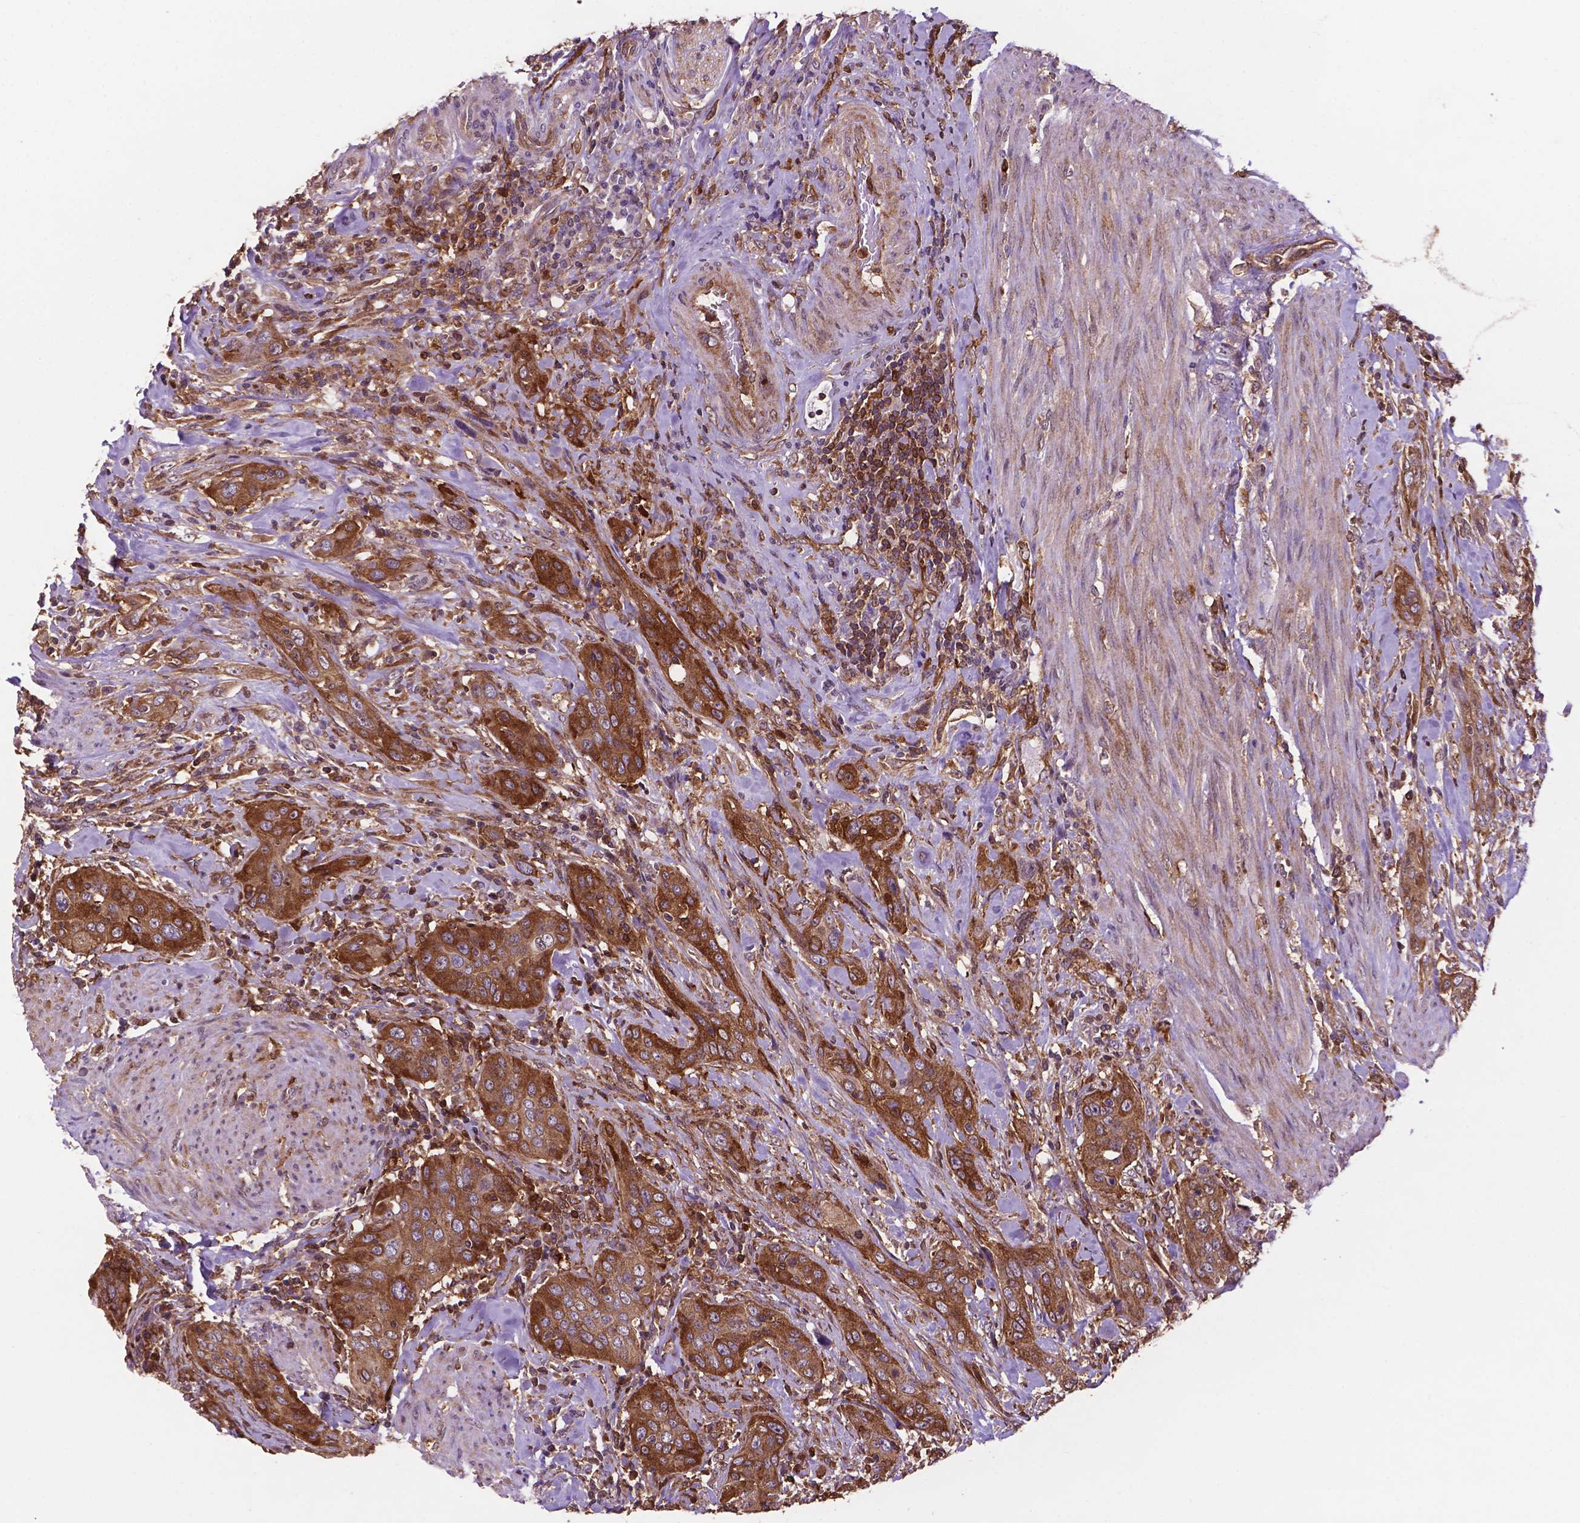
{"staining": {"intensity": "strong", "quantity": "25%-75%", "location": "cytoplasmic/membranous"}, "tissue": "urothelial cancer", "cell_type": "Tumor cells", "image_type": "cancer", "snomed": [{"axis": "morphology", "description": "Urothelial carcinoma, High grade"}, {"axis": "topography", "description": "Urinary bladder"}], "caption": "IHC micrograph of human urothelial cancer stained for a protein (brown), which reveals high levels of strong cytoplasmic/membranous staining in approximately 25%-75% of tumor cells.", "gene": "SMAD3", "patient": {"sex": "male", "age": 82}}